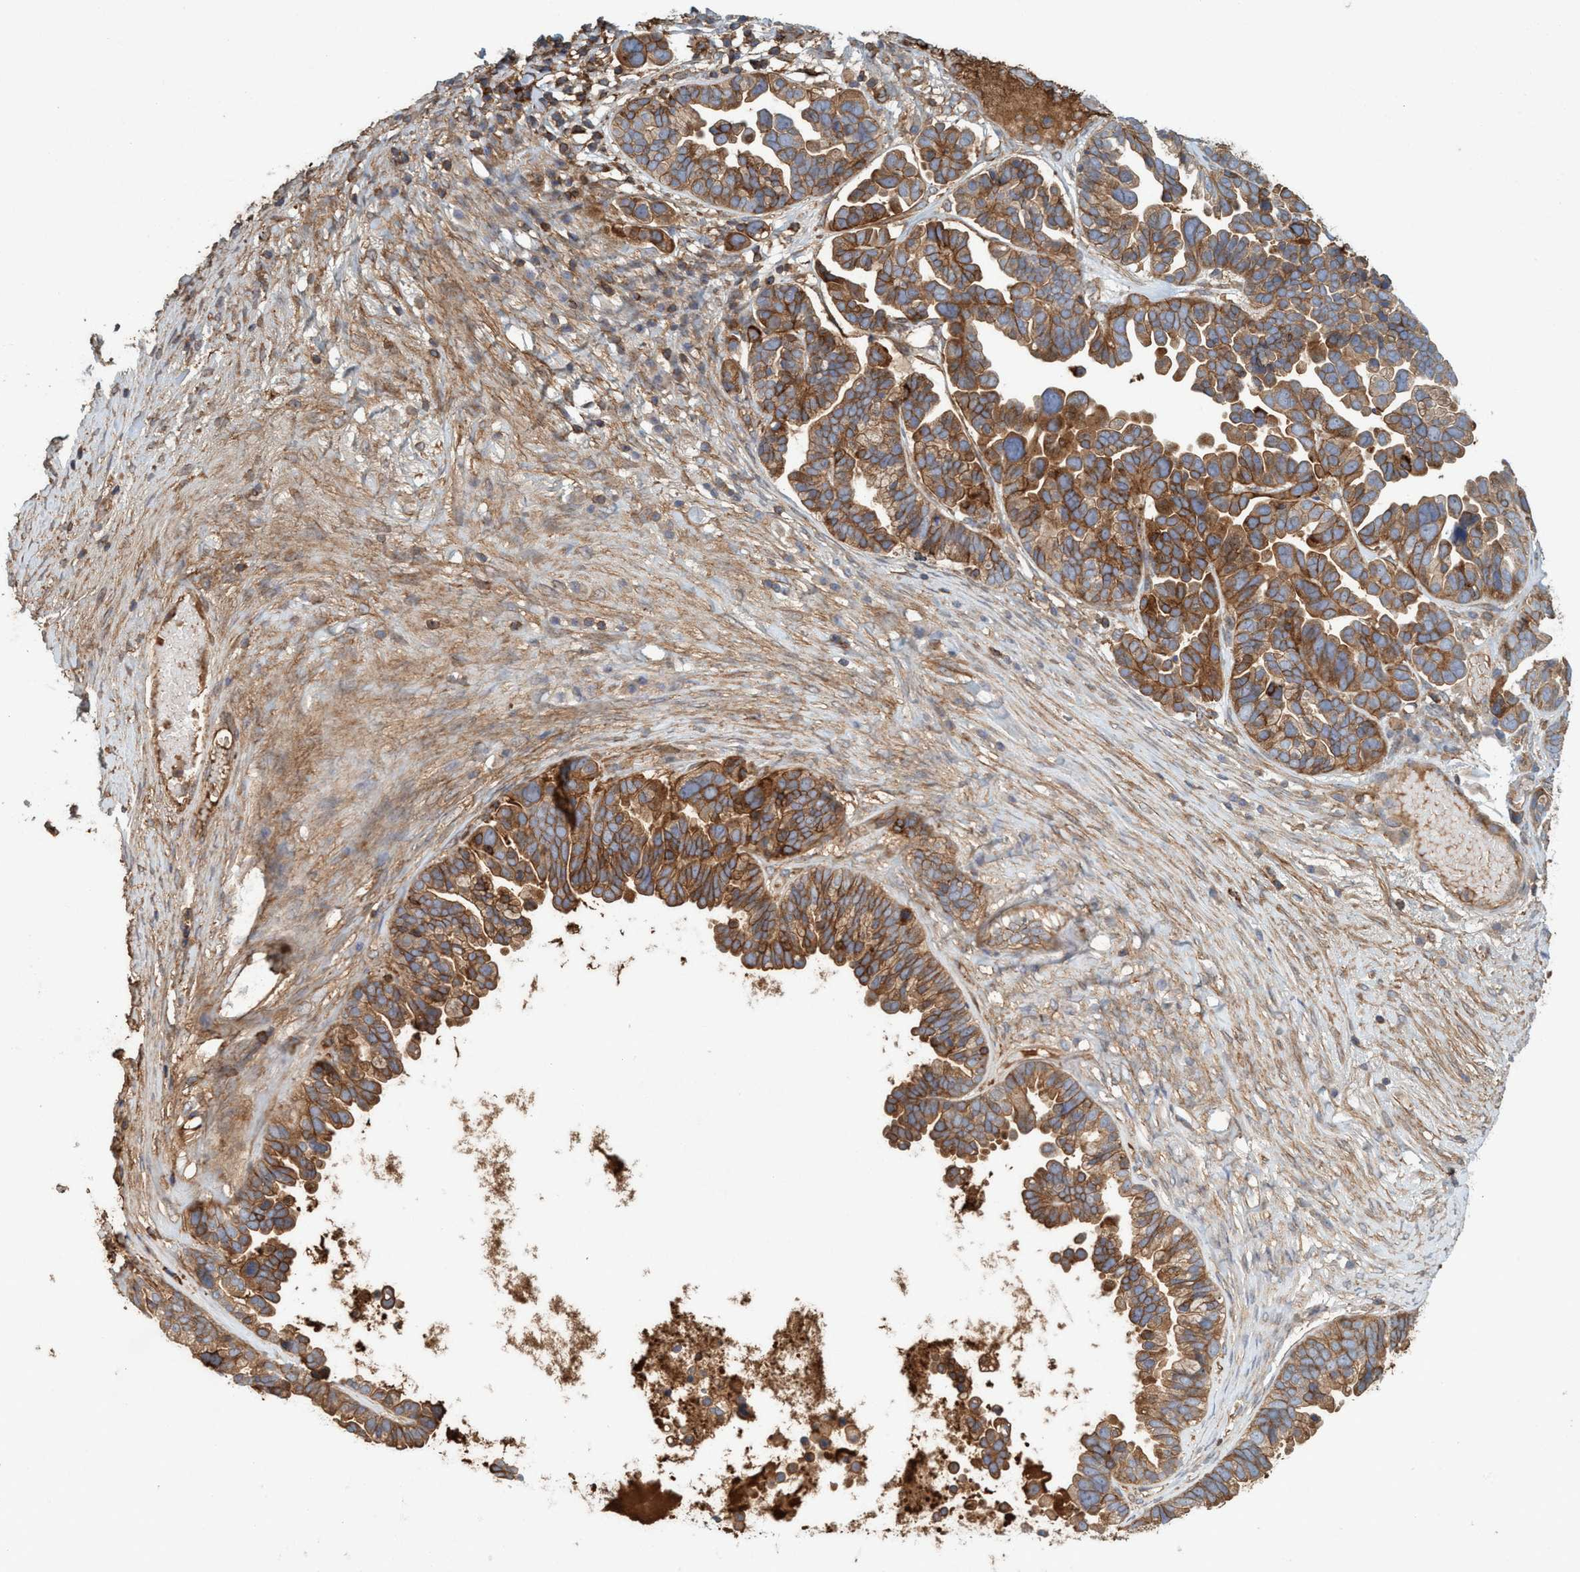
{"staining": {"intensity": "moderate", "quantity": ">75%", "location": "cytoplasmic/membranous"}, "tissue": "ovarian cancer", "cell_type": "Tumor cells", "image_type": "cancer", "snomed": [{"axis": "morphology", "description": "Cystadenocarcinoma, serous, NOS"}, {"axis": "topography", "description": "Ovary"}], "caption": "There is medium levels of moderate cytoplasmic/membranous expression in tumor cells of ovarian serous cystadenocarcinoma, as demonstrated by immunohistochemical staining (brown color).", "gene": "SPECC1", "patient": {"sex": "female", "age": 56}}